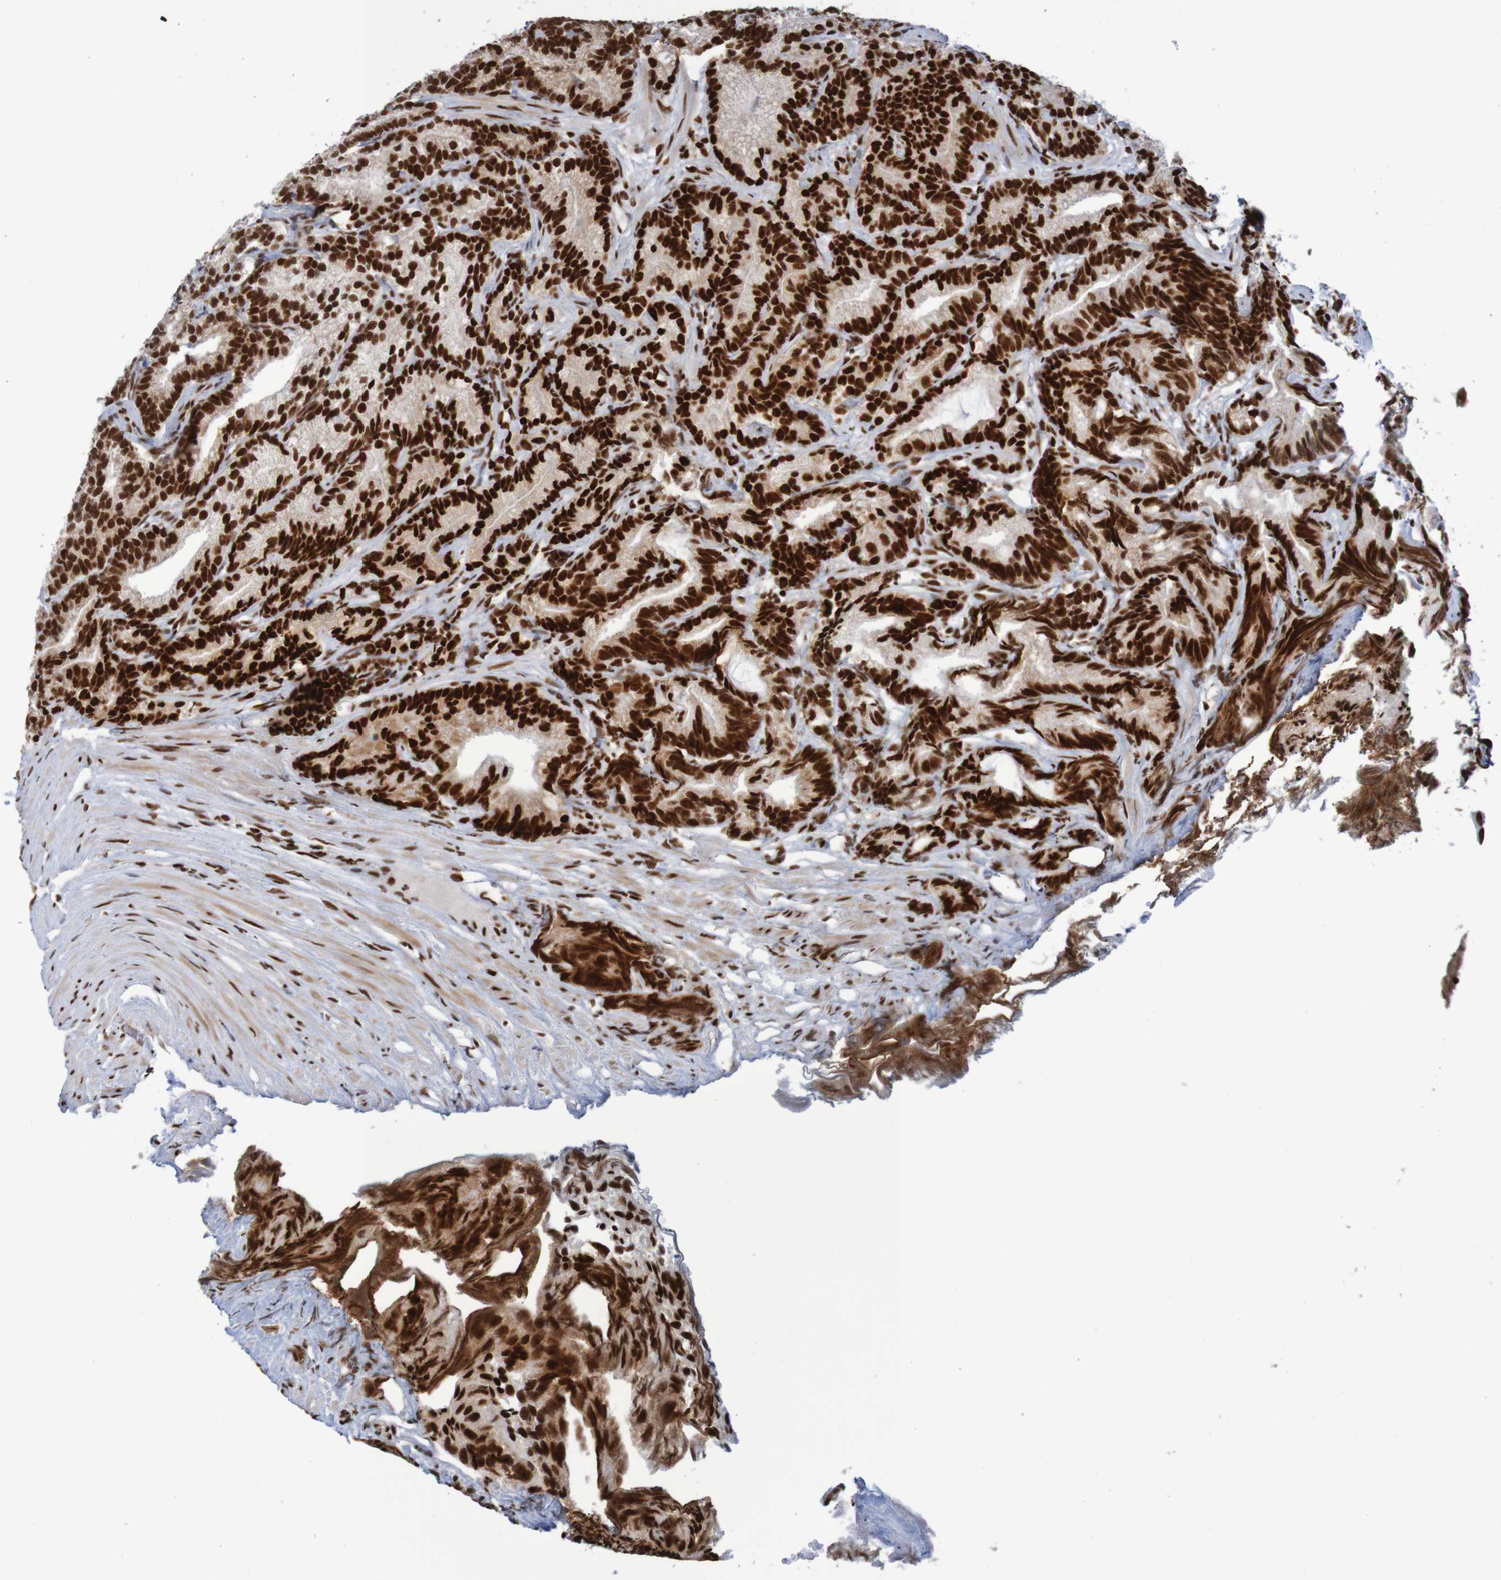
{"staining": {"intensity": "strong", "quantity": ">75%", "location": "nuclear"}, "tissue": "prostate cancer", "cell_type": "Tumor cells", "image_type": "cancer", "snomed": [{"axis": "morphology", "description": "Adenocarcinoma, Low grade"}, {"axis": "topography", "description": "Prostate"}], "caption": "The histopathology image demonstrates immunohistochemical staining of prostate cancer (low-grade adenocarcinoma). There is strong nuclear staining is seen in approximately >75% of tumor cells. Using DAB (3,3'-diaminobenzidine) (brown) and hematoxylin (blue) stains, captured at high magnification using brightfield microscopy.", "gene": "THRAP3", "patient": {"sex": "male", "age": 89}}